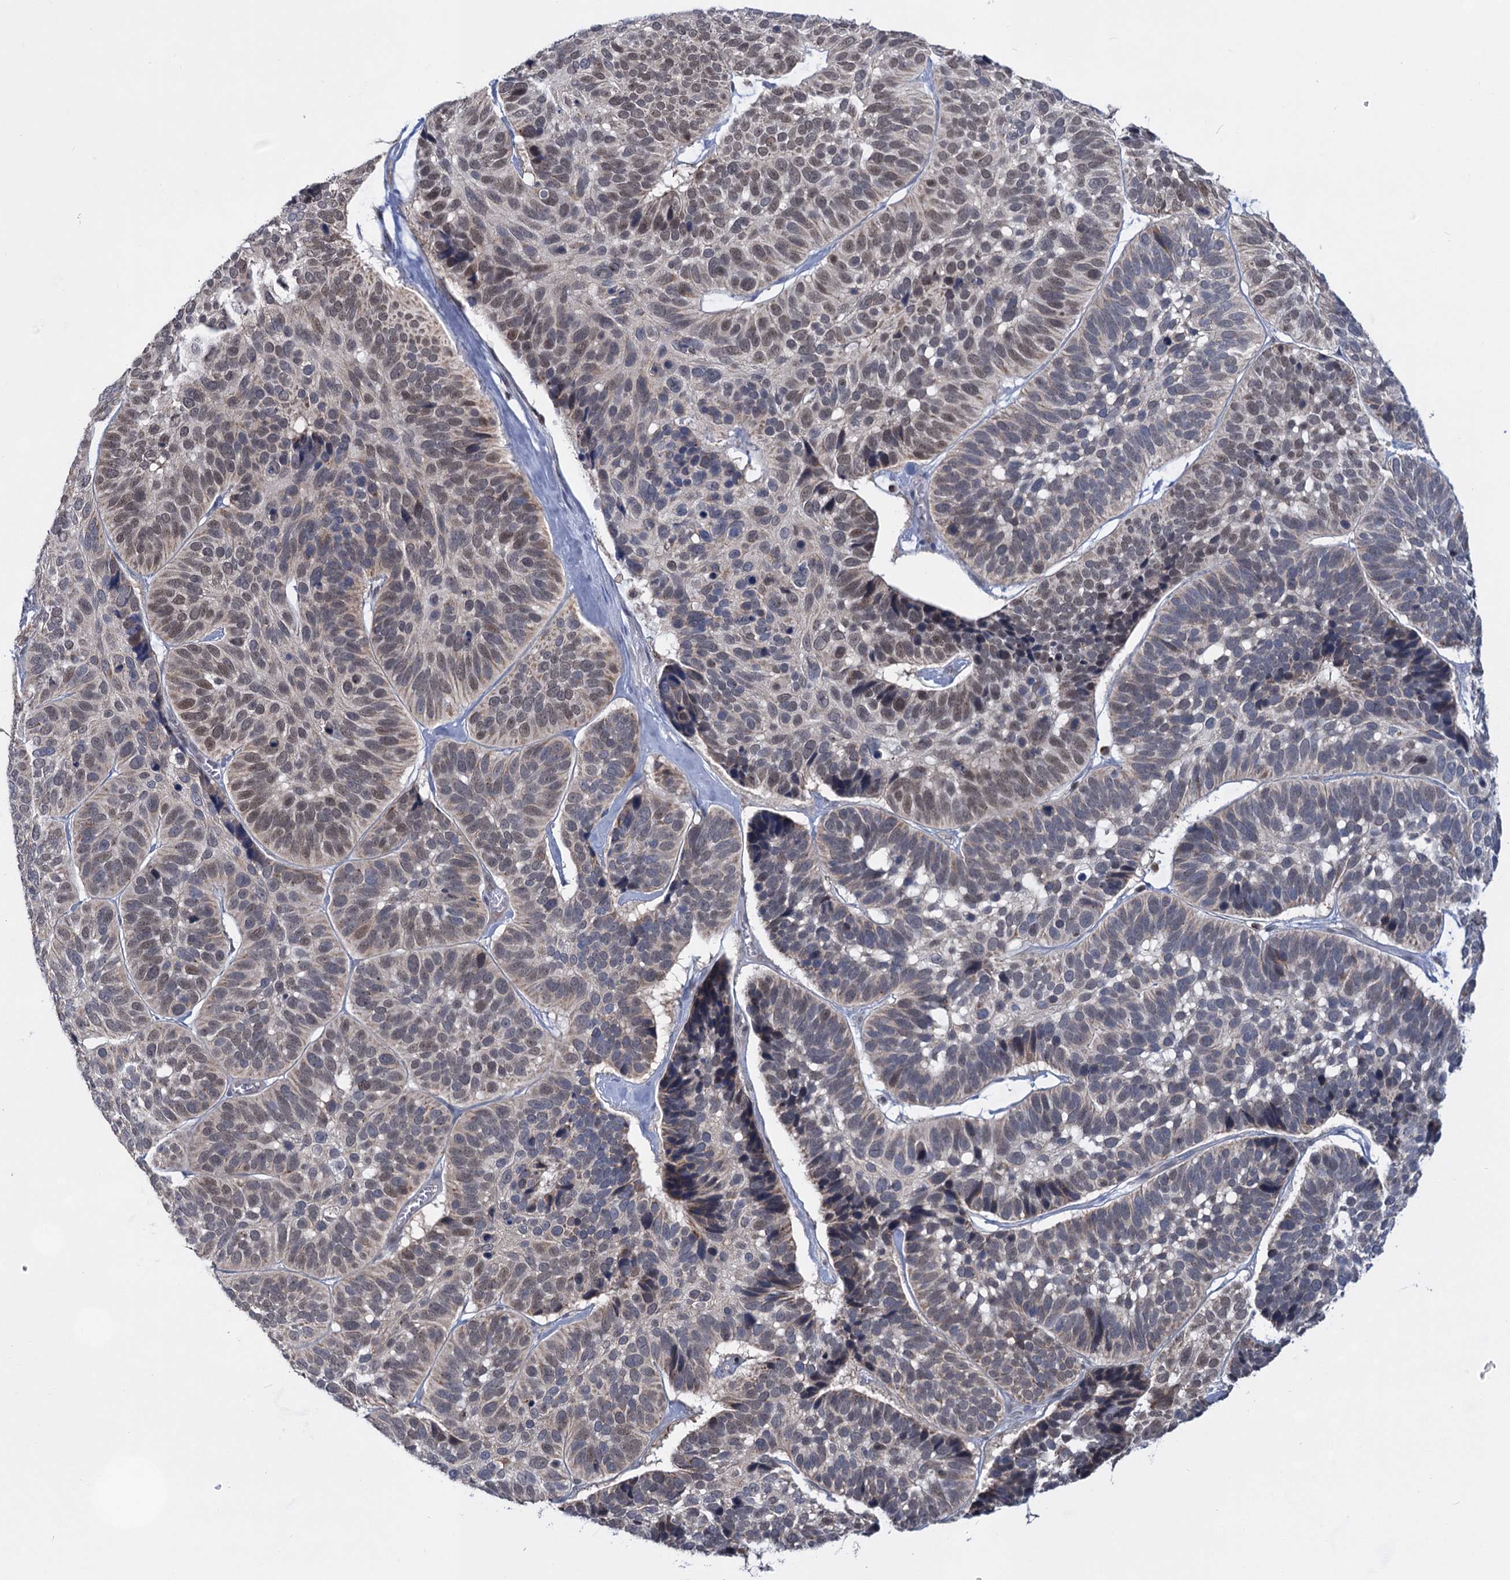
{"staining": {"intensity": "weak", "quantity": "<25%", "location": "nuclear"}, "tissue": "skin cancer", "cell_type": "Tumor cells", "image_type": "cancer", "snomed": [{"axis": "morphology", "description": "Basal cell carcinoma"}, {"axis": "topography", "description": "Skin"}], "caption": "This is an immunohistochemistry micrograph of human skin basal cell carcinoma. There is no expression in tumor cells.", "gene": "TTC17", "patient": {"sex": "male", "age": 62}}